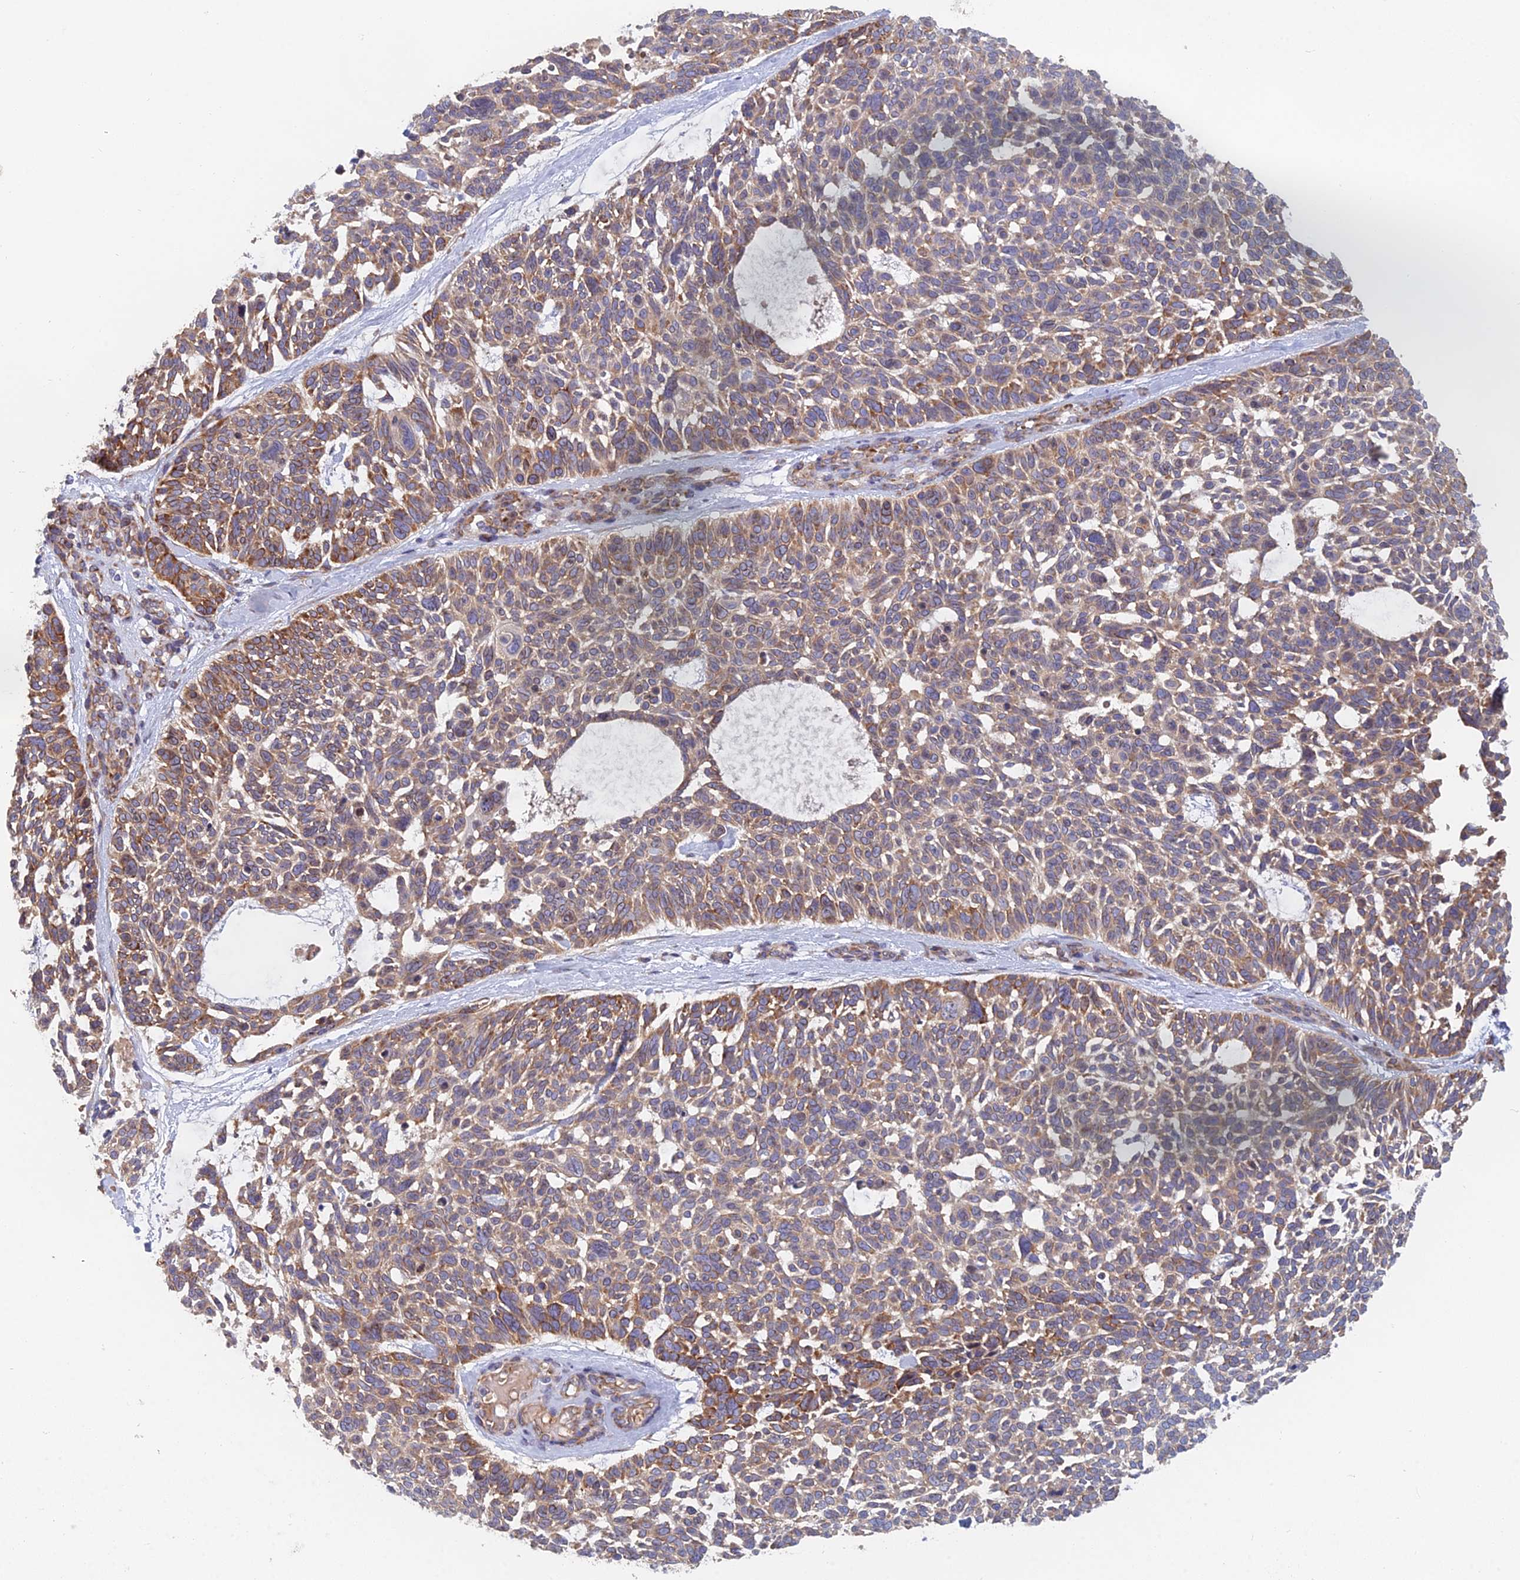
{"staining": {"intensity": "moderate", "quantity": ">75%", "location": "cytoplasmic/membranous"}, "tissue": "skin cancer", "cell_type": "Tumor cells", "image_type": "cancer", "snomed": [{"axis": "morphology", "description": "Basal cell carcinoma"}, {"axis": "topography", "description": "Skin"}], "caption": "Human basal cell carcinoma (skin) stained with a brown dye demonstrates moderate cytoplasmic/membranous positive staining in about >75% of tumor cells.", "gene": "ELOF1", "patient": {"sex": "male", "age": 88}}